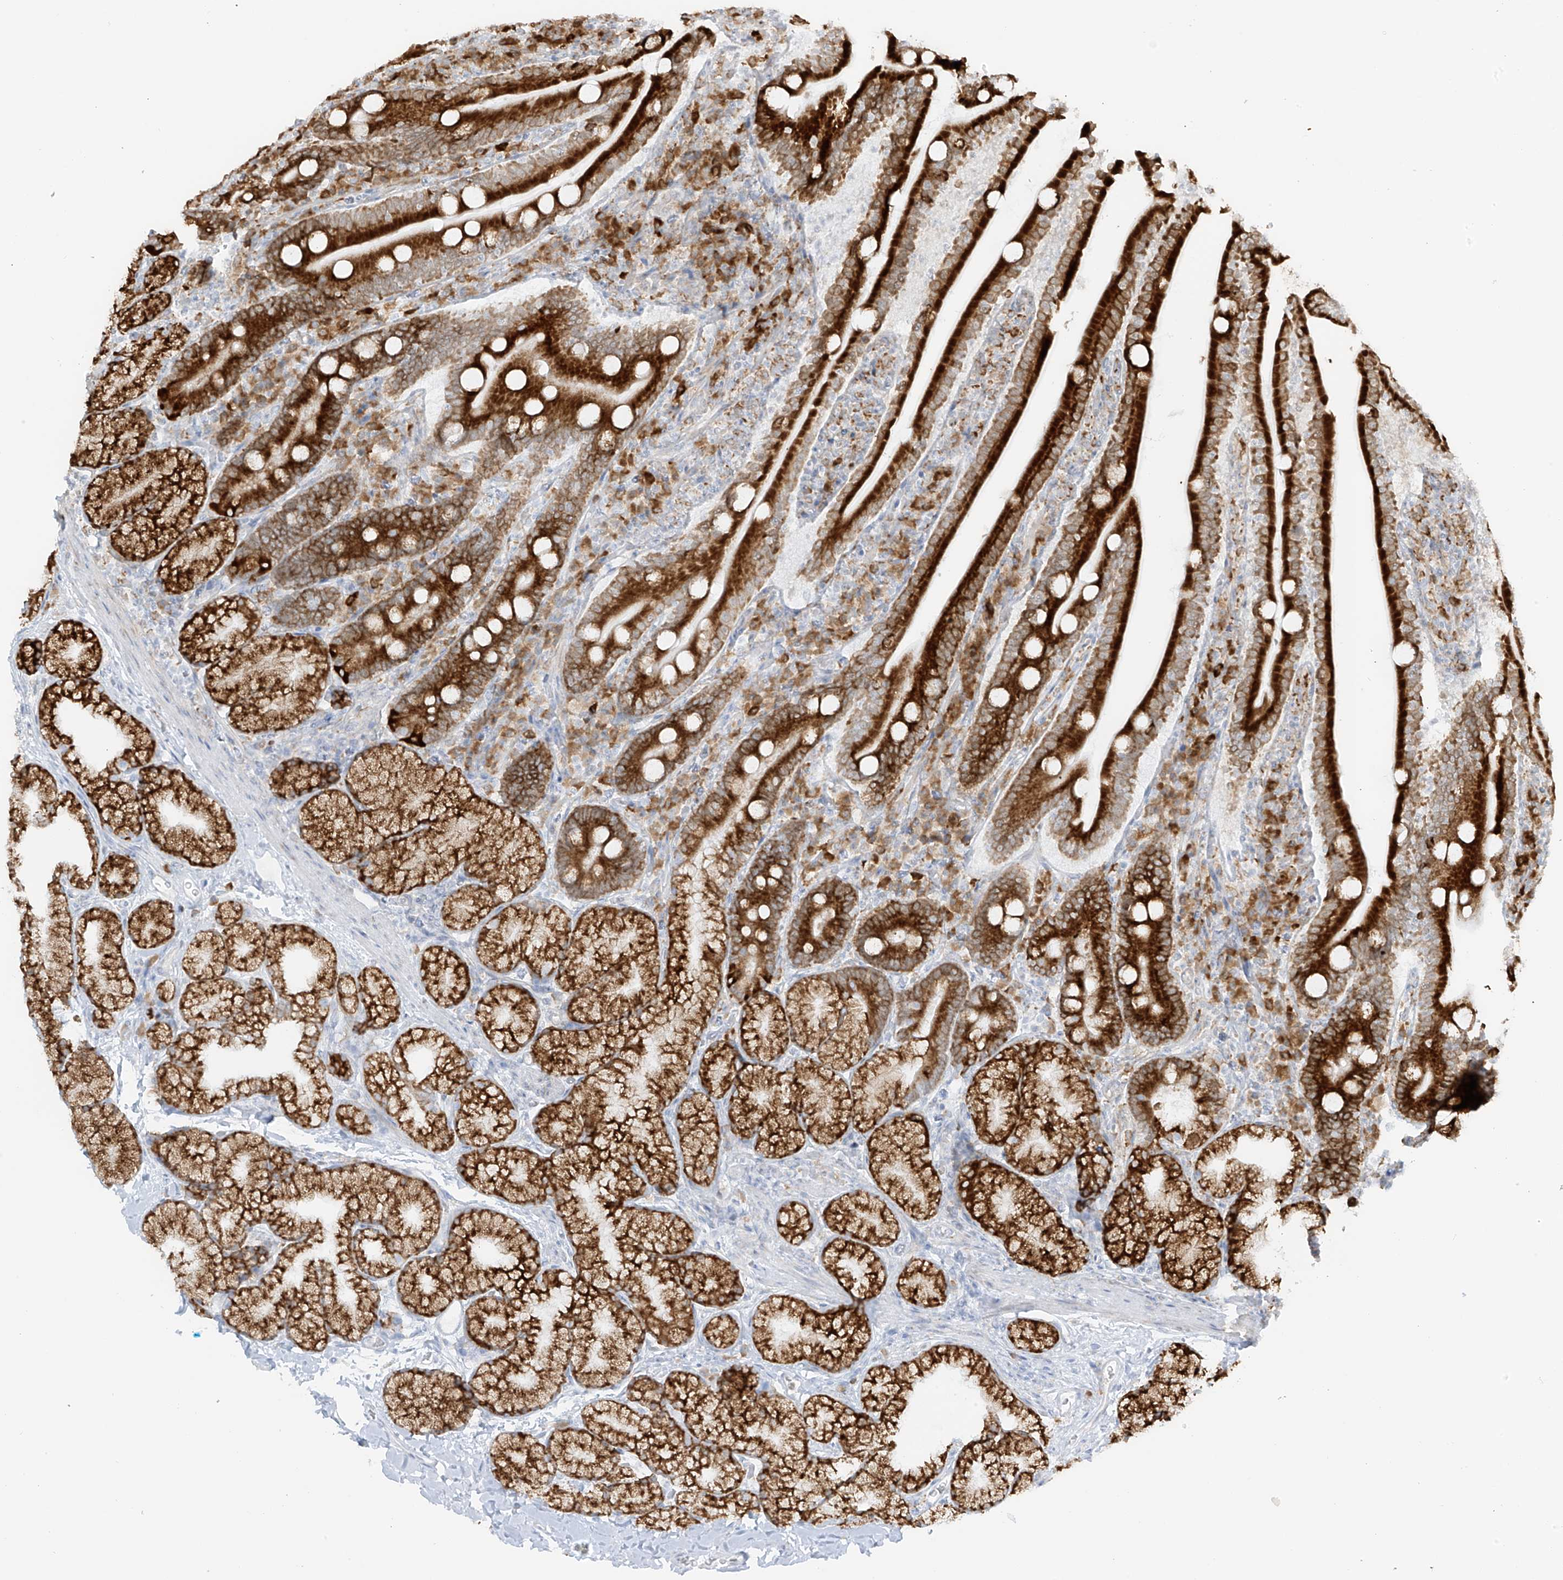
{"staining": {"intensity": "strong", "quantity": ">75%", "location": "cytoplasmic/membranous"}, "tissue": "duodenum", "cell_type": "Glandular cells", "image_type": "normal", "snomed": [{"axis": "morphology", "description": "Normal tissue, NOS"}, {"axis": "topography", "description": "Duodenum"}], "caption": "DAB immunohistochemical staining of benign human duodenum reveals strong cytoplasmic/membranous protein positivity in about >75% of glandular cells.", "gene": "LRRC59", "patient": {"sex": "male", "age": 35}}